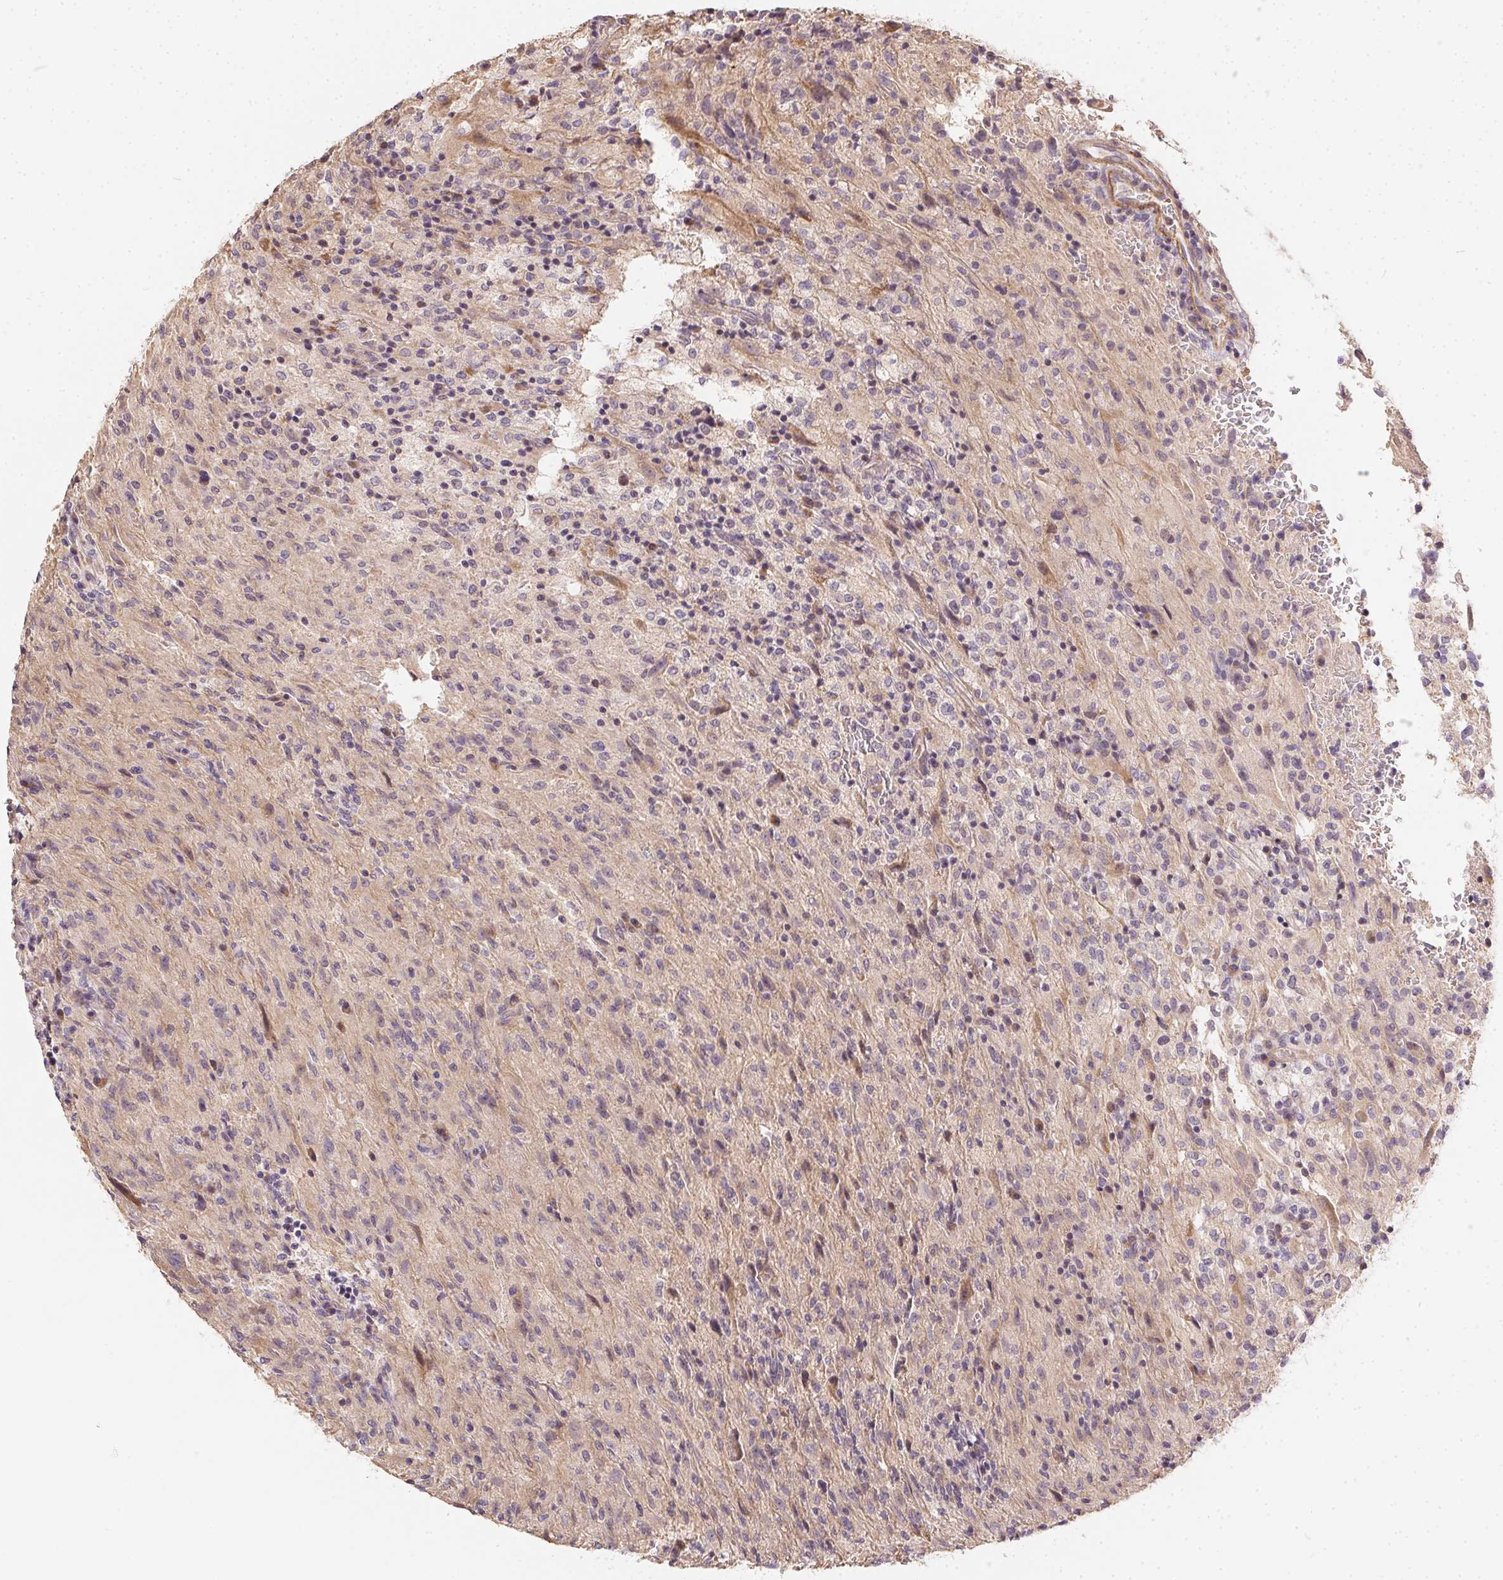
{"staining": {"intensity": "negative", "quantity": "none", "location": "none"}, "tissue": "glioma", "cell_type": "Tumor cells", "image_type": "cancer", "snomed": [{"axis": "morphology", "description": "Glioma, malignant, High grade"}, {"axis": "topography", "description": "Brain"}], "caption": "DAB immunohistochemical staining of human malignant high-grade glioma exhibits no significant staining in tumor cells.", "gene": "REV3L", "patient": {"sex": "male", "age": 68}}